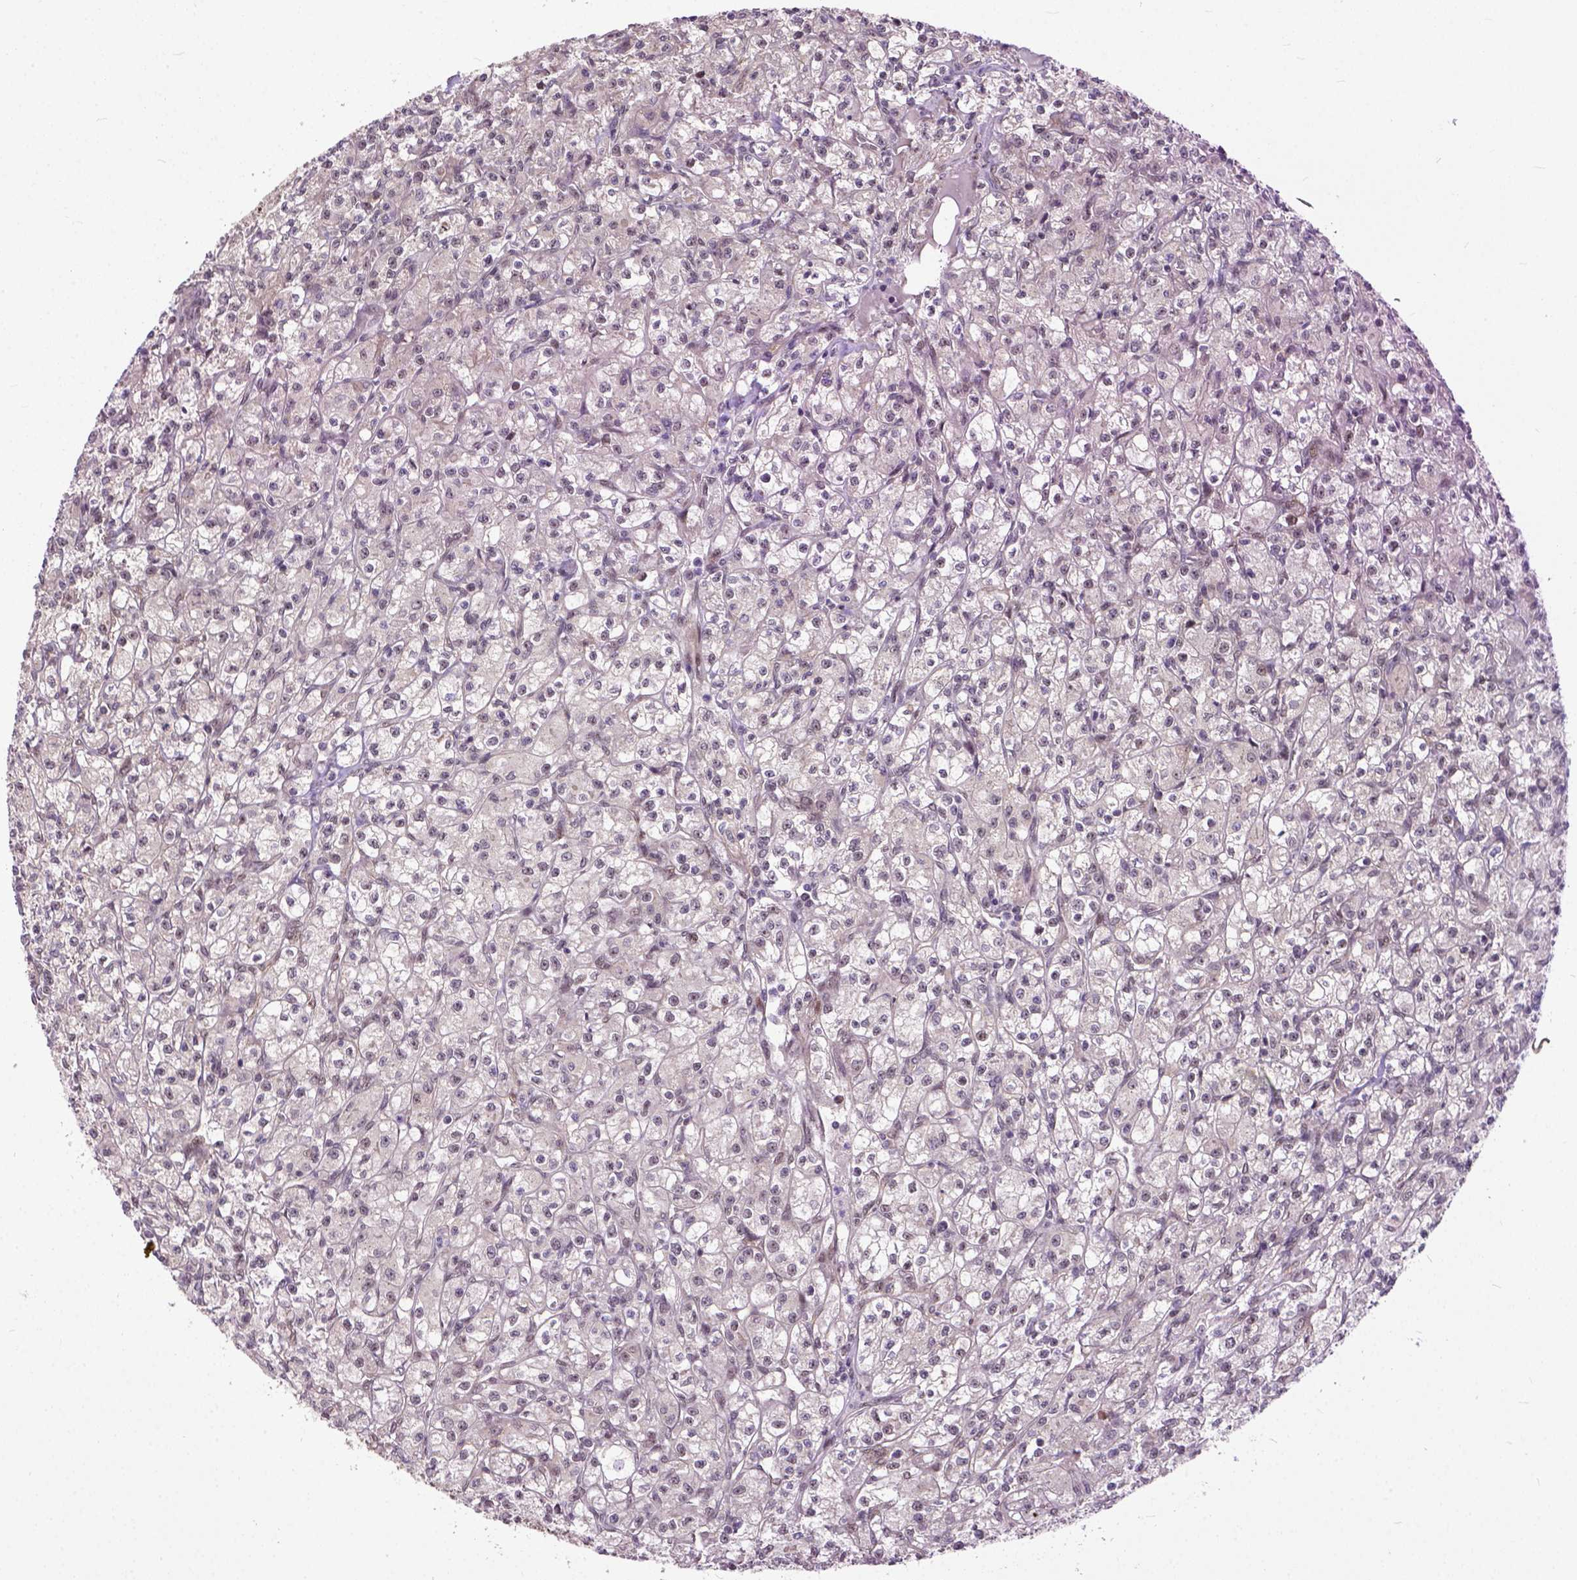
{"staining": {"intensity": "weak", "quantity": "<25%", "location": "nuclear"}, "tissue": "renal cancer", "cell_type": "Tumor cells", "image_type": "cancer", "snomed": [{"axis": "morphology", "description": "Adenocarcinoma, NOS"}, {"axis": "topography", "description": "Kidney"}], "caption": "Photomicrograph shows no protein staining in tumor cells of renal adenocarcinoma tissue.", "gene": "ZNF630", "patient": {"sex": "female", "age": 70}}